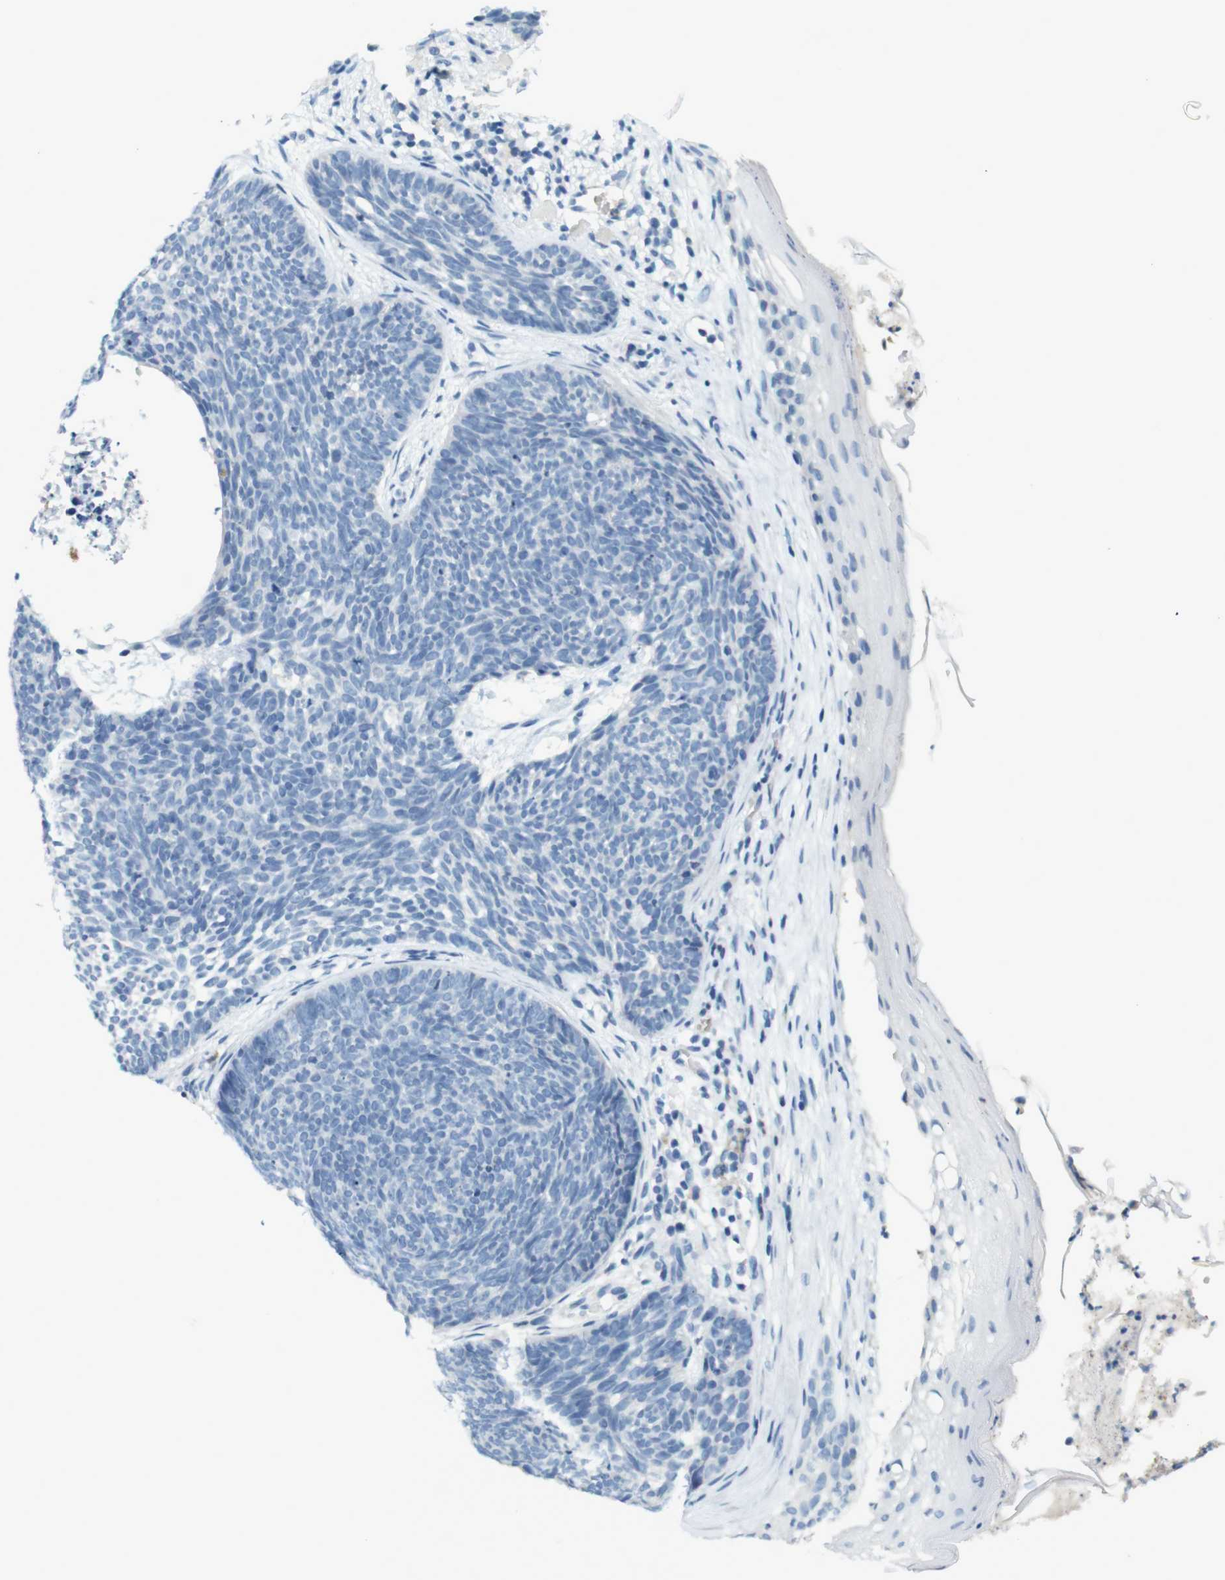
{"staining": {"intensity": "negative", "quantity": "none", "location": "none"}, "tissue": "skin cancer", "cell_type": "Tumor cells", "image_type": "cancer", "snomed": [{"axis": "morphology", "description": "Basal cell carcinoma"}, {"axis": "topography", "description": "Skin"}], "caption": "The photomicrograph demonstrates no significant positivity in tumor cells of skin cancer (basal cell carcinoma). (IHC, brightfield microscopy, high magnification).", "gene": "LRRK2", "patient": {"sex": "female", "age": 70}}